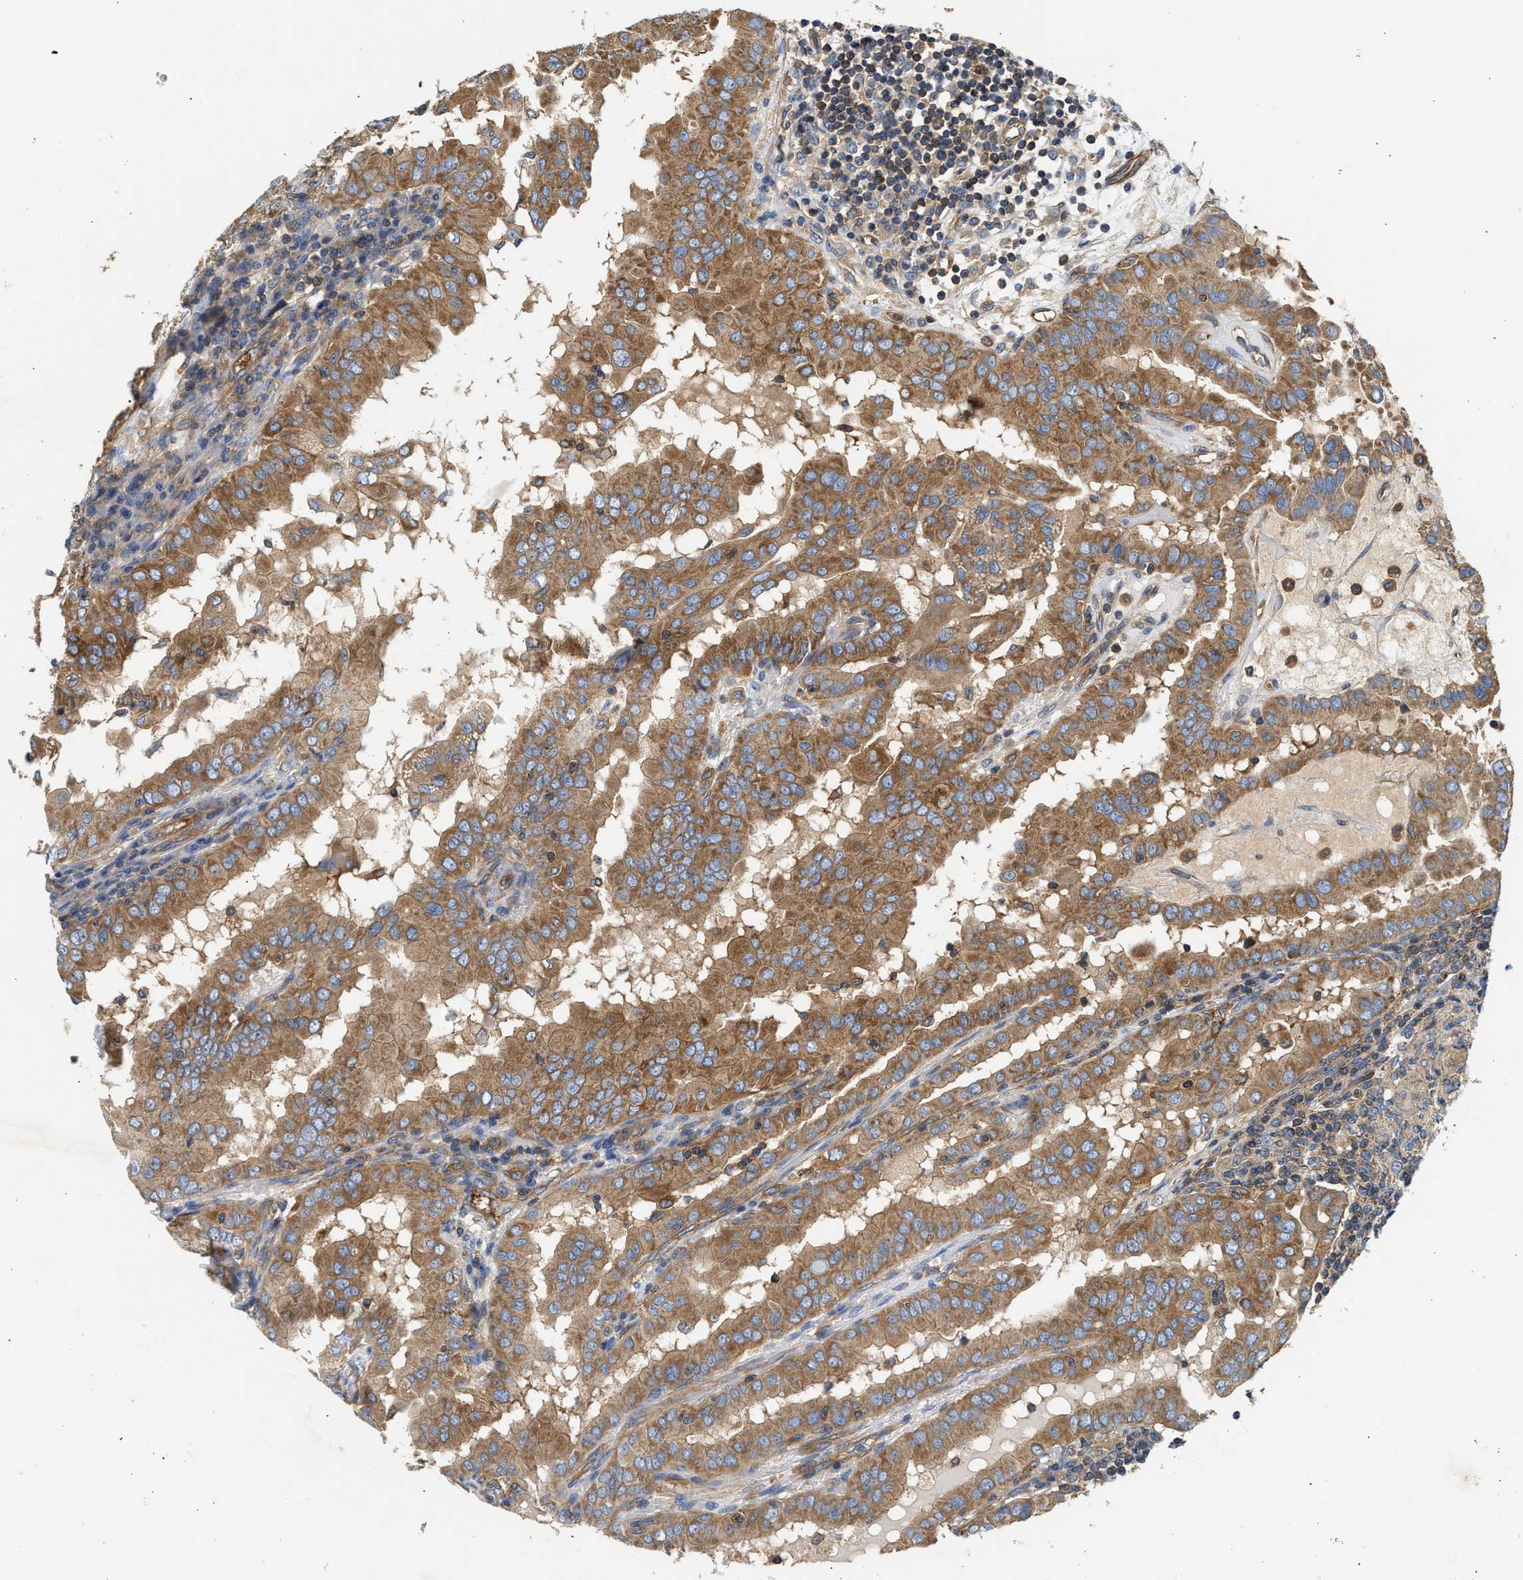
{"staining": {"intensity": "moderate", "quantity": ">75%", "location": "cytoplasmic/membranous"}, "tissue": "thyroid cancer", "cell_type": "Tumor cells", "image_type": "cancer", "snomed": [{"axis": "morphology", "description": "Papillary adenocarcinoma, NOS"}, {"axis": "topography", "description": "Thyroid gland"}], "caption": "Immunohistochemistry (IHC) of human thyroid papillary adenocarcinoma exhibits medium levels of moderate cytoplasmic/membranous positivity in approximately >75% of tumor cells. Immunohistochemistry stains the protein of interest in brown and the nuclei are stained blue.", "gene": "SAMD9L", "patient": {"sex": "male", "age": 33}}